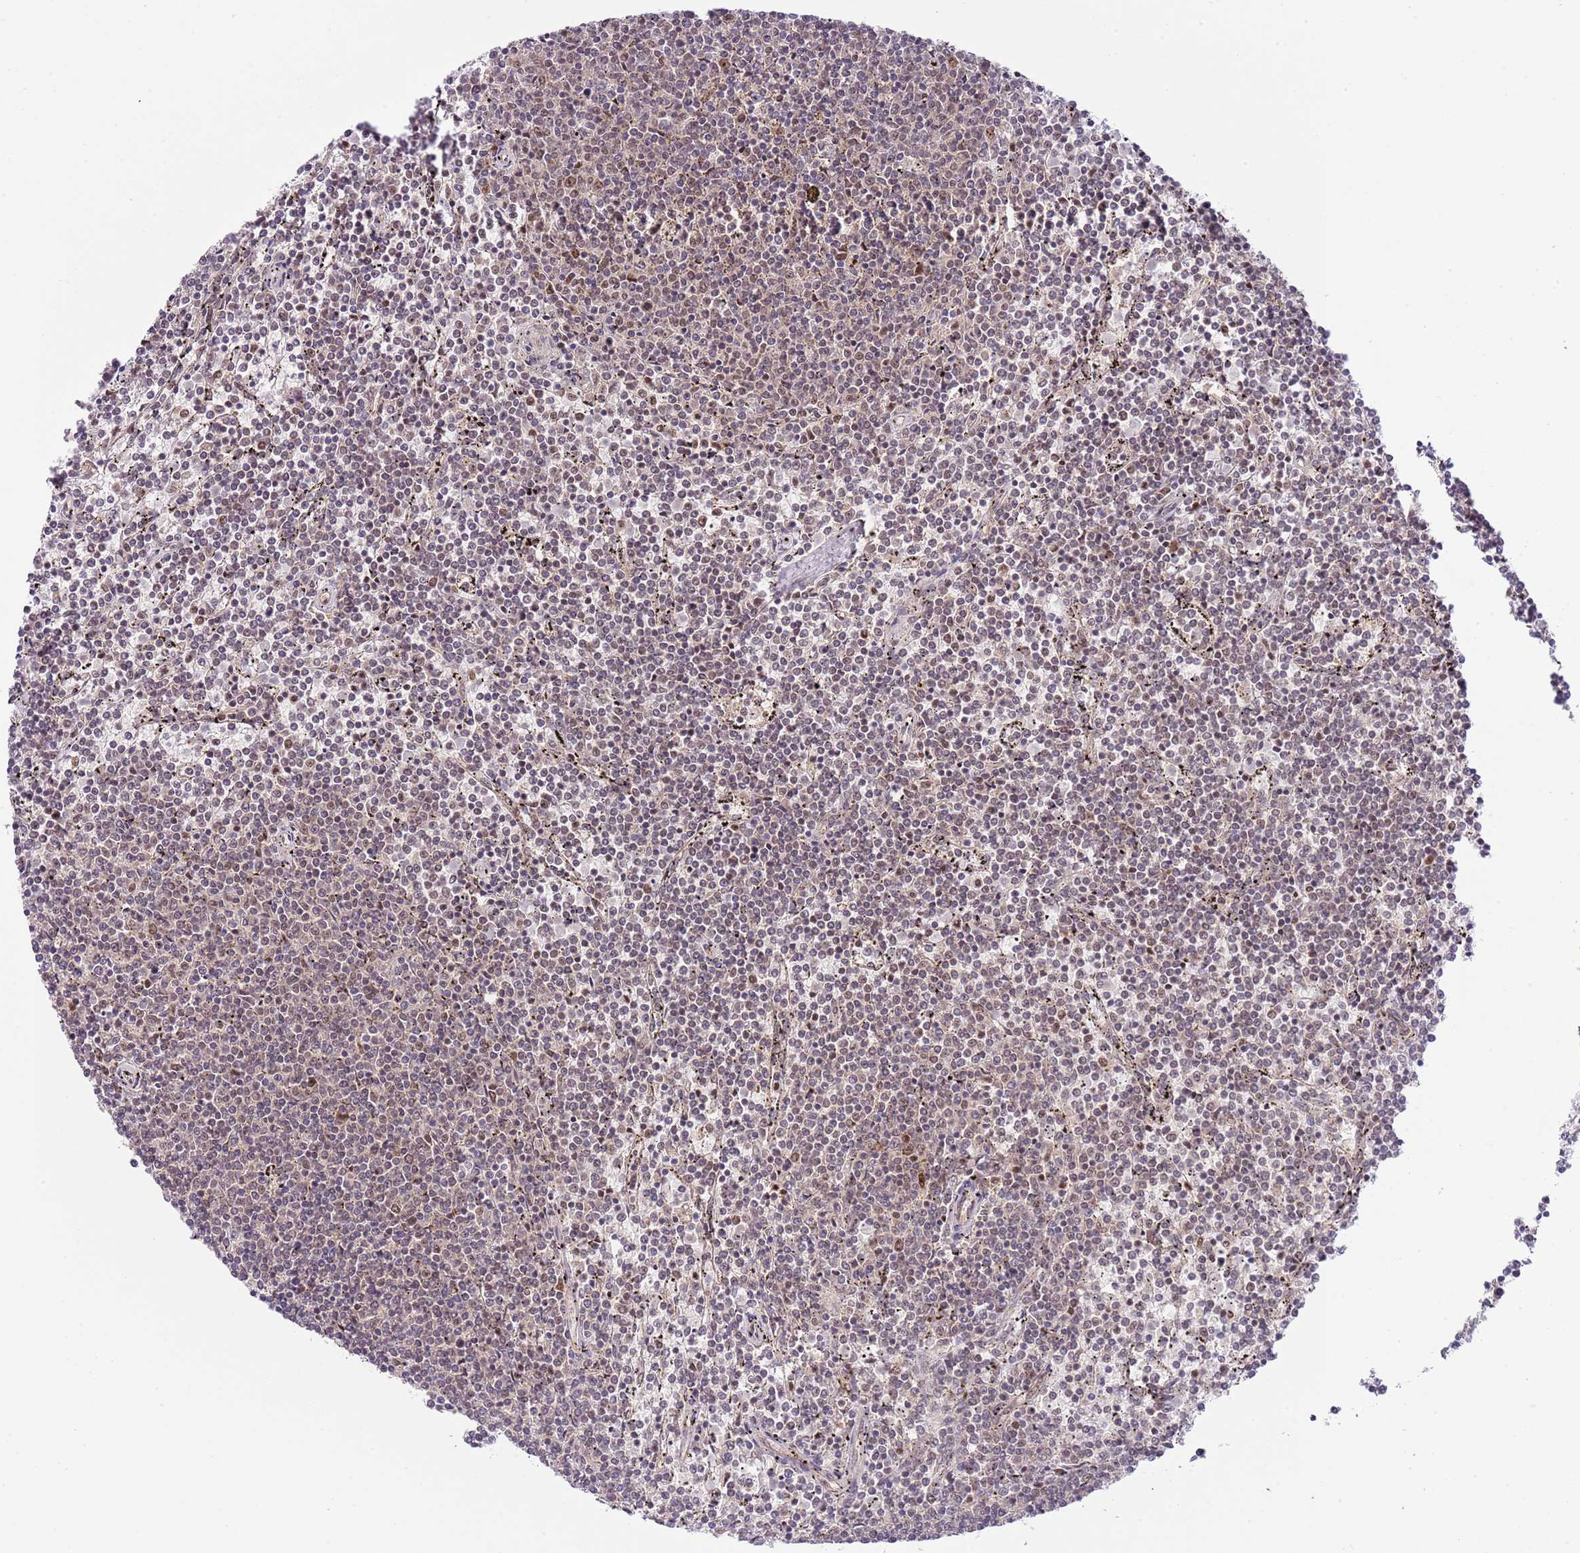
{"staining": {"intensity": "weak", "quantity": "<25%", "location": "cytoplasmic/membranous"}, "tissue": "lymphoma", "cell_type": "Tumor cells", "image_type": "cancer", "snomed": [{"axis": "morphology", "description": "Malignant lymphoma, non-Hodgkin's type, Low grade"}, {"axis": "topography", "description": "Spleen"}], "caption": "Immunohistochemistry image of neoplastic tissue: malignant lymphoma, non-Hodgkin's type (low-grade) stained with DAB (3,3'-diaminobenzidine) demonstrates no significant protein staining in tumor cells. (DAB (3,3'-diaminobenzidine) immunohistochemistry, high magnification).", "gene": "CHD1", "patient": {"sex": "female", "age": 50}}